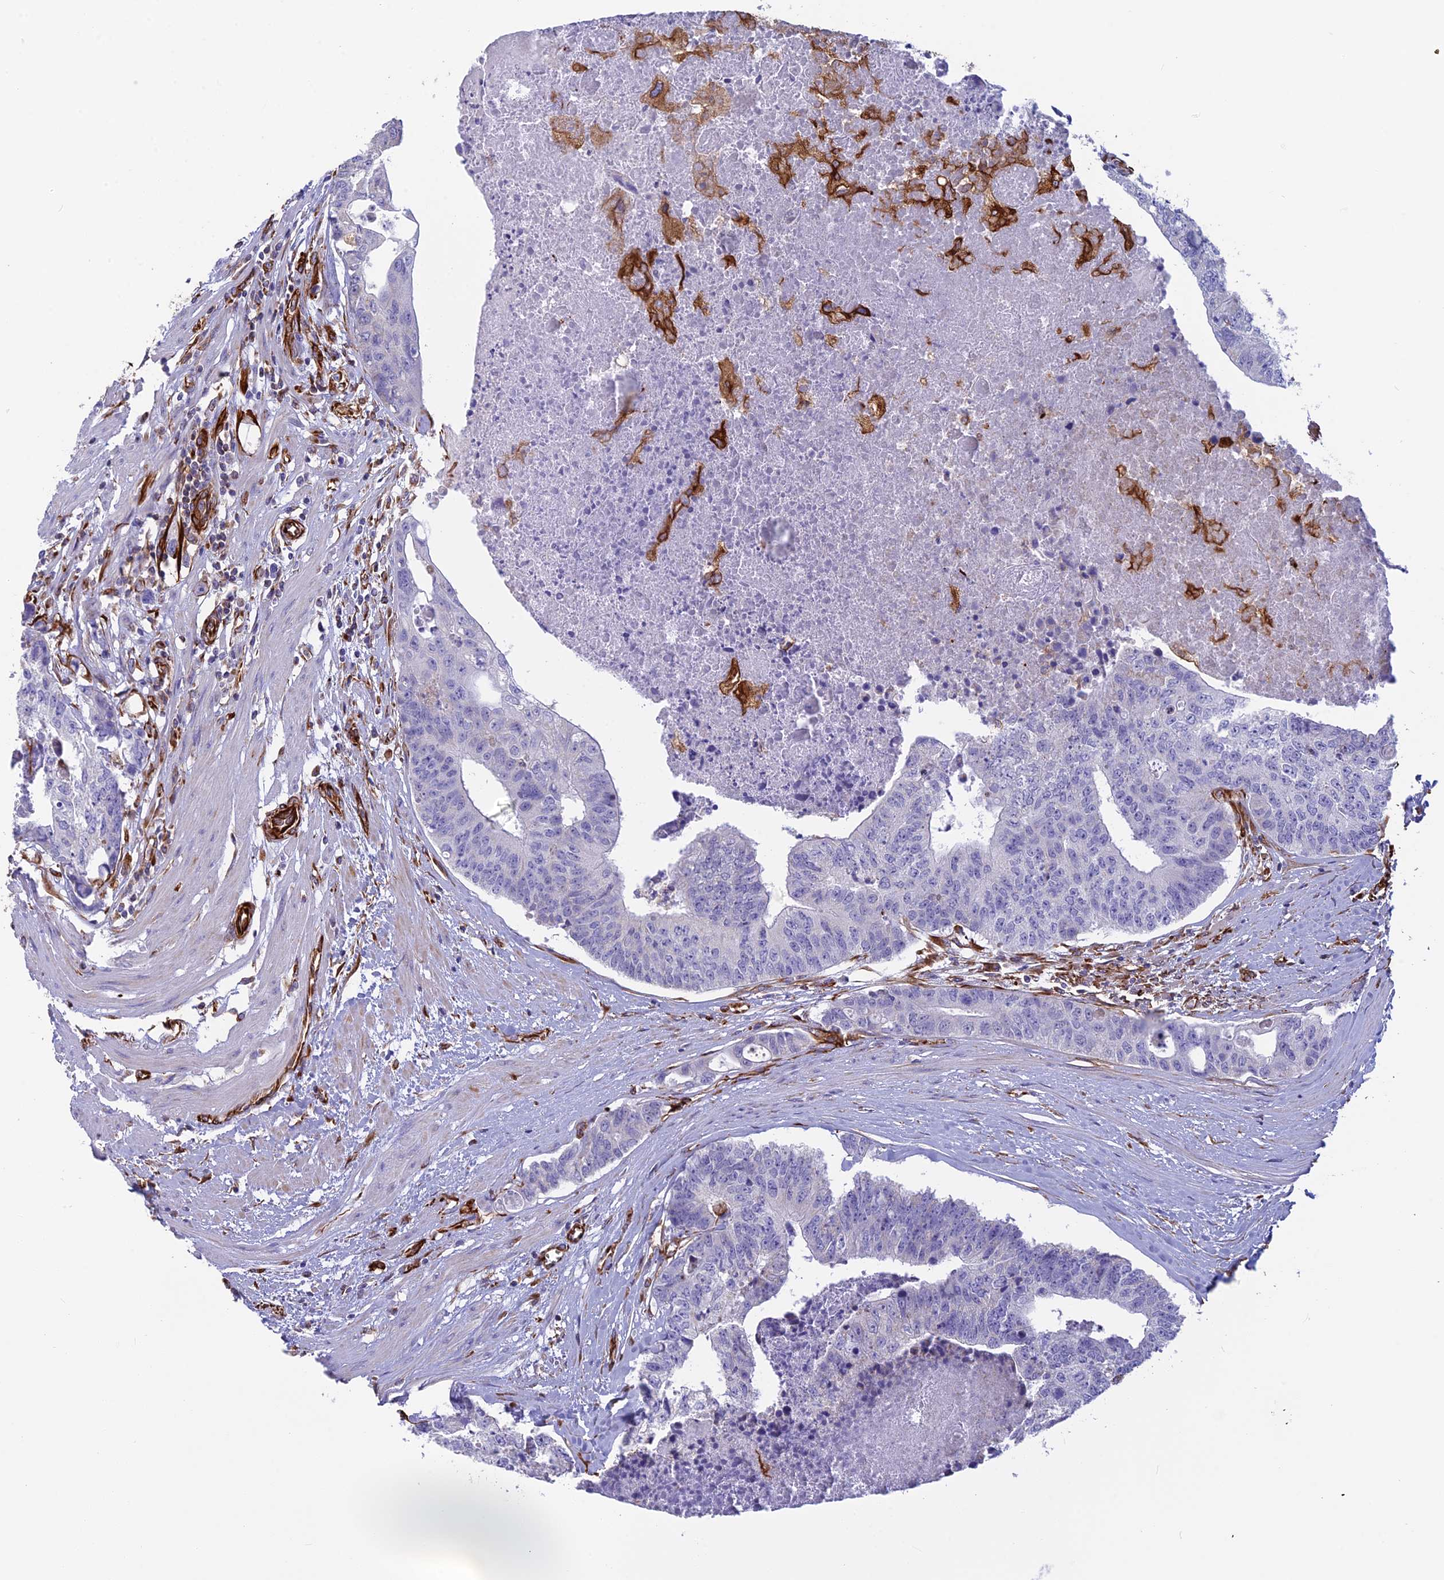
{"staining": {"intensity": "negative", "quantity": "none", "location": "none"}, "tissue": "colorectal cancer", "cell_type": "Tumor cells", "image_type": "cancer", "snomed": [{"axis": "morphology", "description": "Adenocarcinoma, NOS"}, {"axis": "topography", "description": "Colon"}], "caption": "Immunohistochemistry image of neoplastic tissue: adenocarcinoma (colorectal) stained with DAB (3,3'-diaminobenzidine) exhibits no significant protein positivity in tumor cells.", "gene": "FBXL20", "patient": {"sex": "female", "age": 67}}